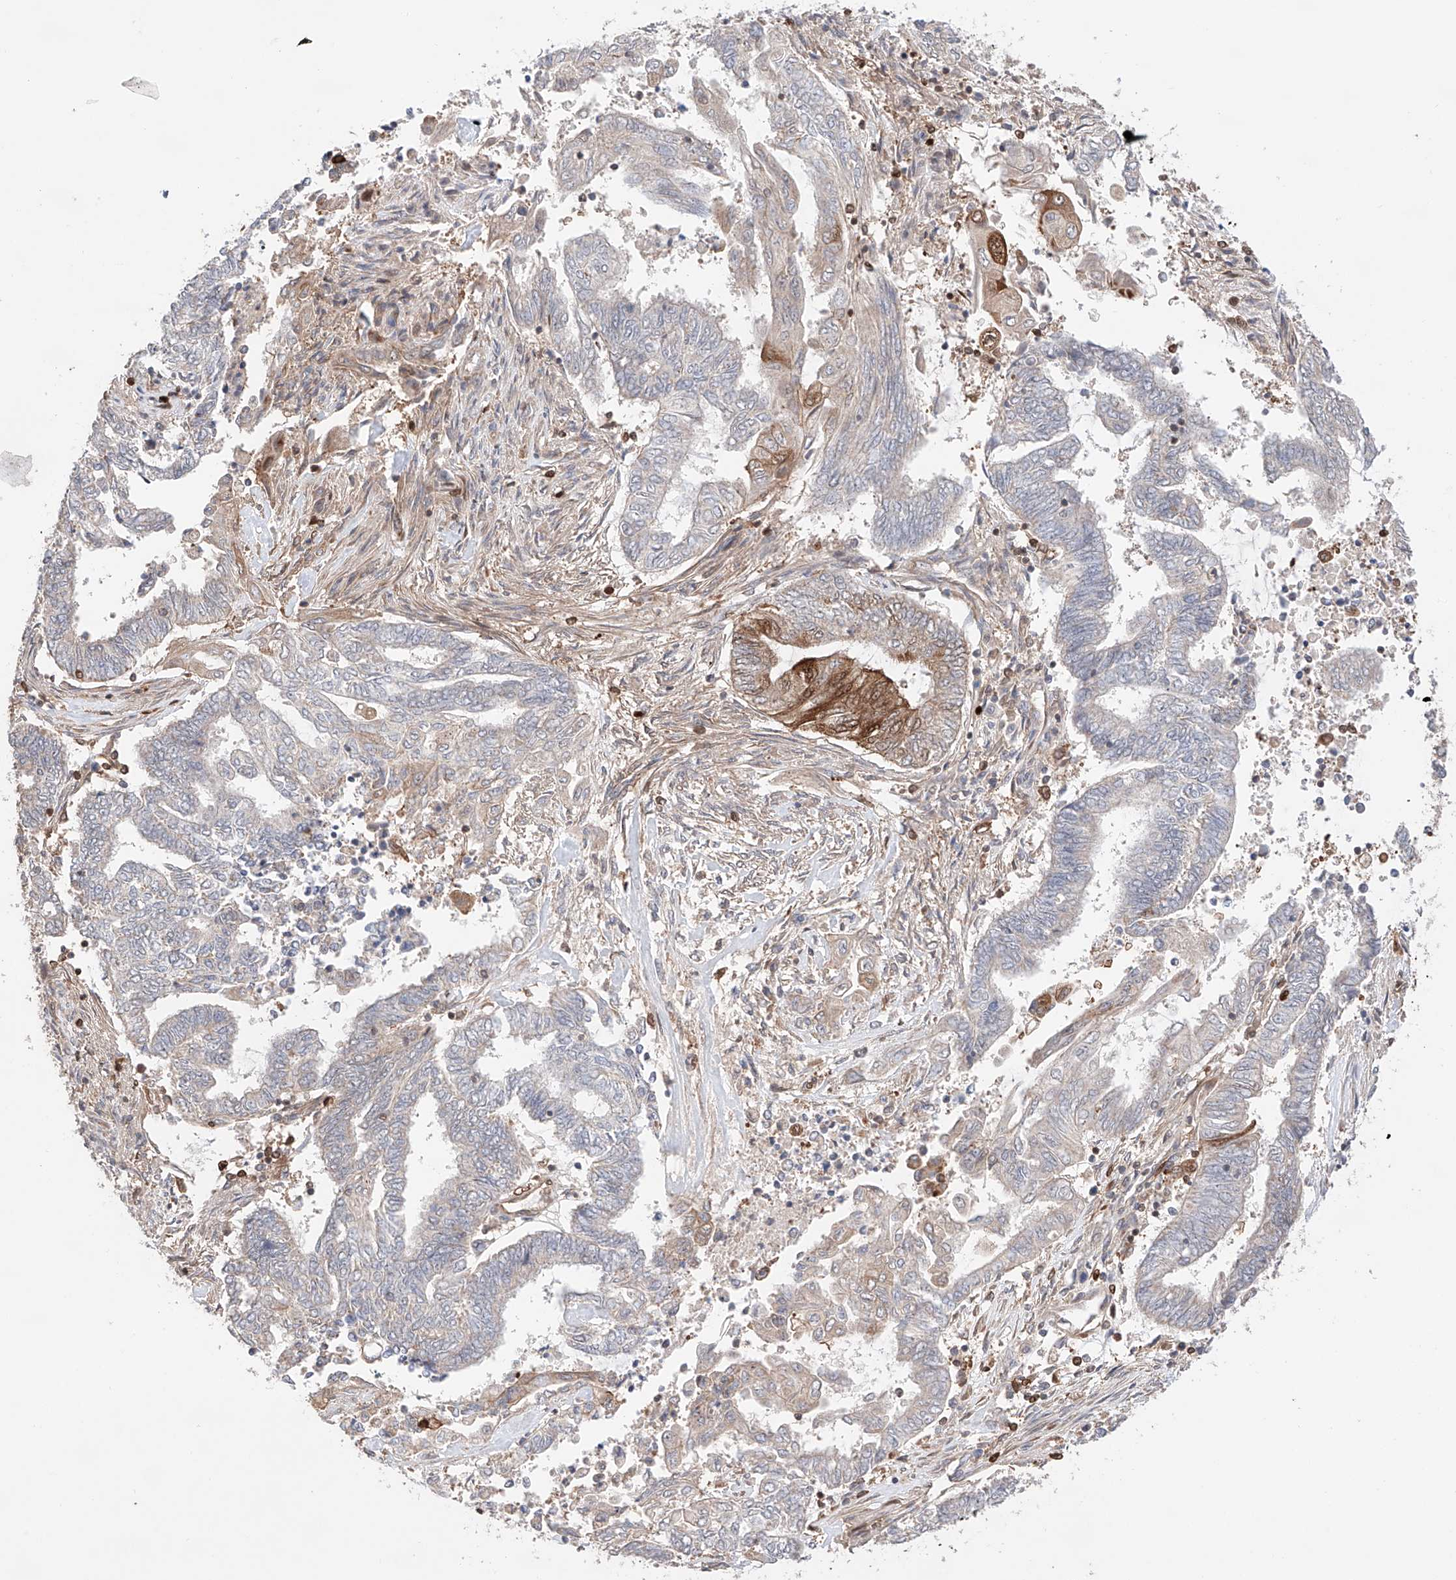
{"staining": {"intensity": "moderate", "quantity": "<25%", "location": "cytoplasmic/membranous"}, "tissue": "endometrial cancer", "cell_type": "Tumor cells", "image_type": "cancer", "snomed": [{"axis": "morphology", "description": "Adenocarcinoma, NOS"}, {"axis": "topography", "description": "Uterus"}, {"axis": "topography", "description": "Endometrium"}], "caption": "A brown stain highlights moderate cytoplasmic/membranous expression of a protein in human endometrial adenocarcinoma tumor cells.", "gene": "IGSF22", "patient": {"sex": "female", "age": 70}}